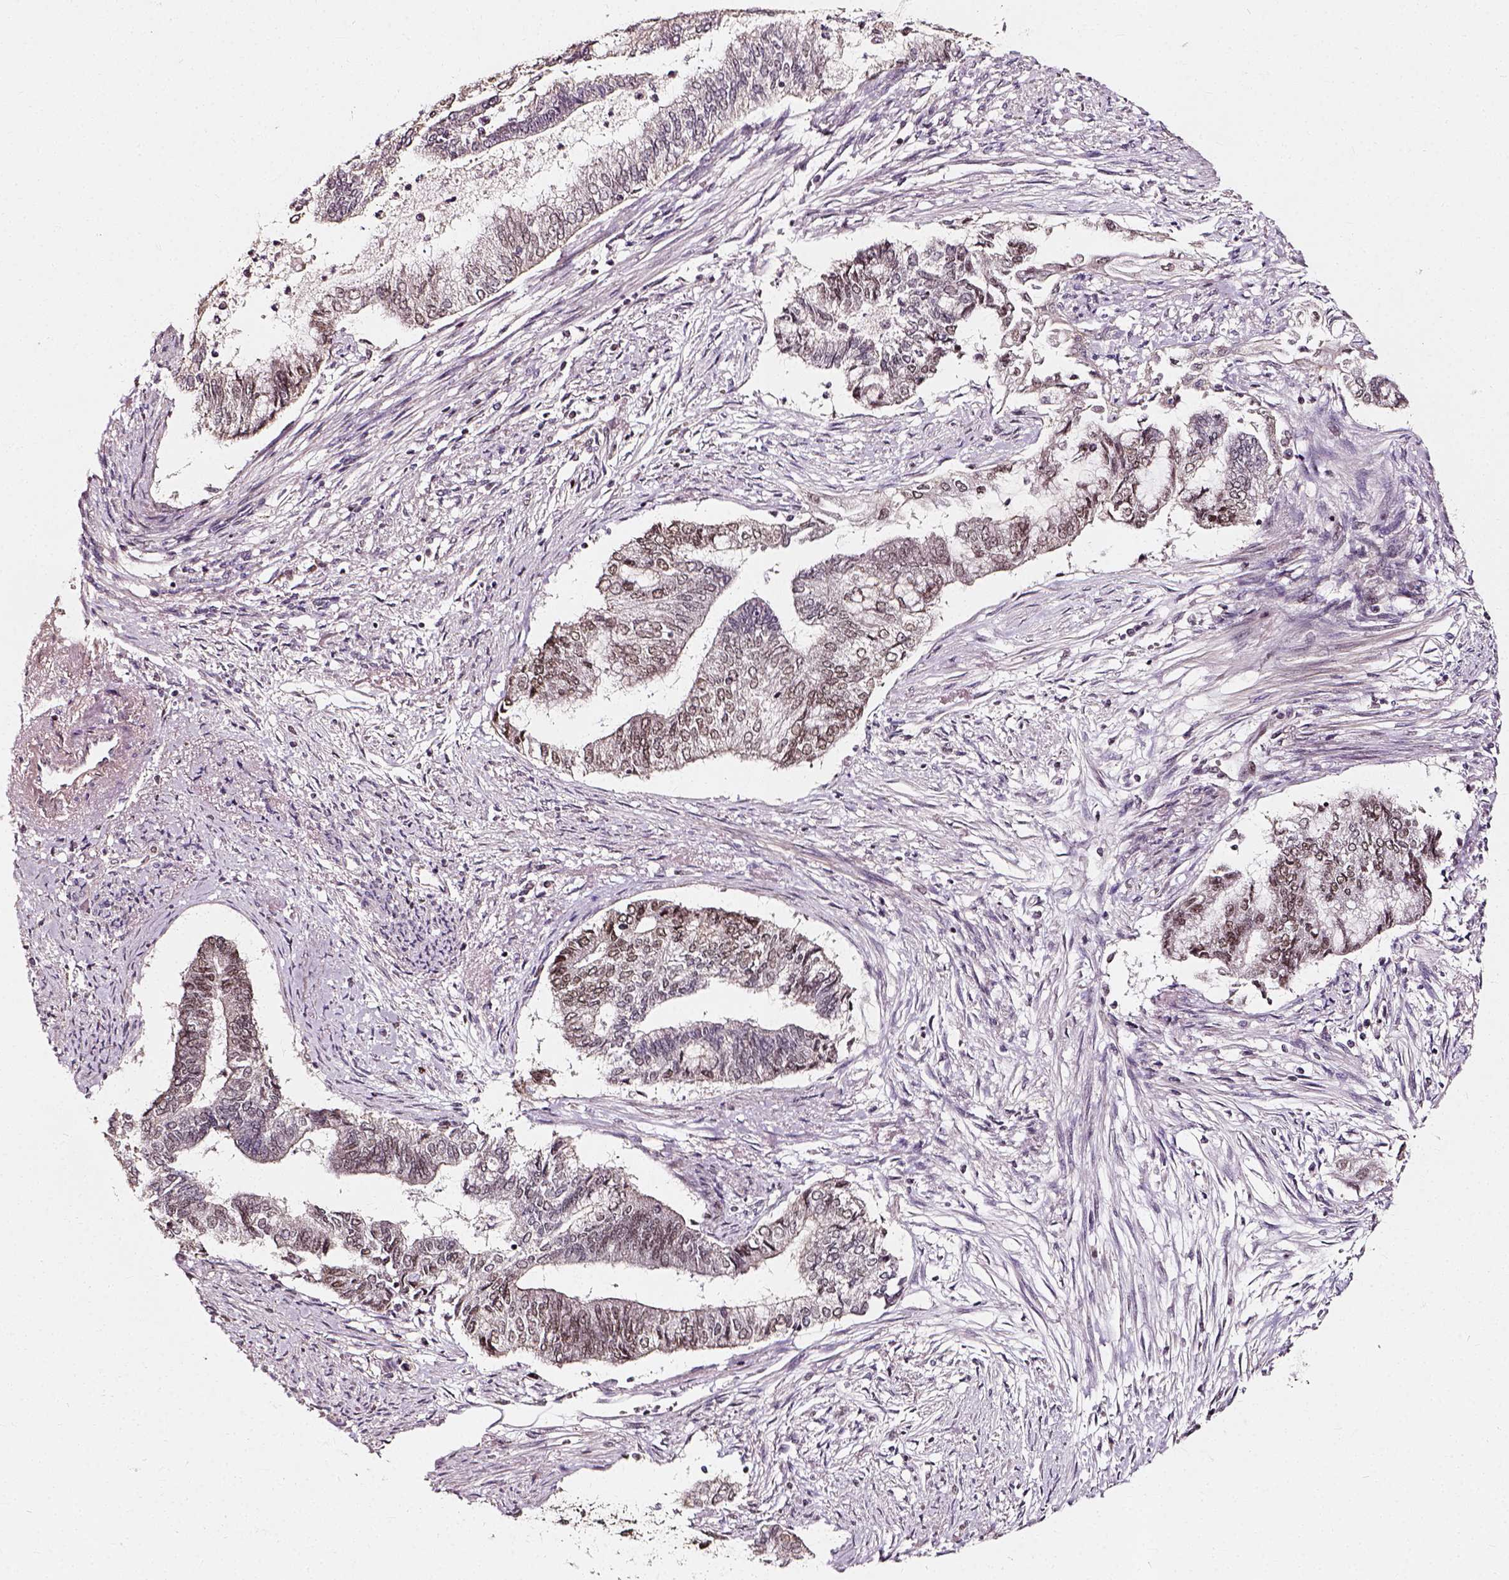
{"staining": {"intensity": "weak", "quantity": ">75%", "location": "nuclear"}, "tissue": "endometrial cancer", "cell_type": "Tumor cells", "image_type": "cancer", "snomed": [{"axis": "morphology", "description": "Adenocarcinoma, NOS"}, {"axis": "topography", "description": "Endometrium"}], "caption": "Tumor cells demonstrate low levels of weak nuclear staining in approximately >75% of cells in endometrial adenocarcinoma. The protein is shown in brown color, while the nuclei are stained blue.", "gene": "NACC1", "patient": {"sex": "female", "age": 65}}